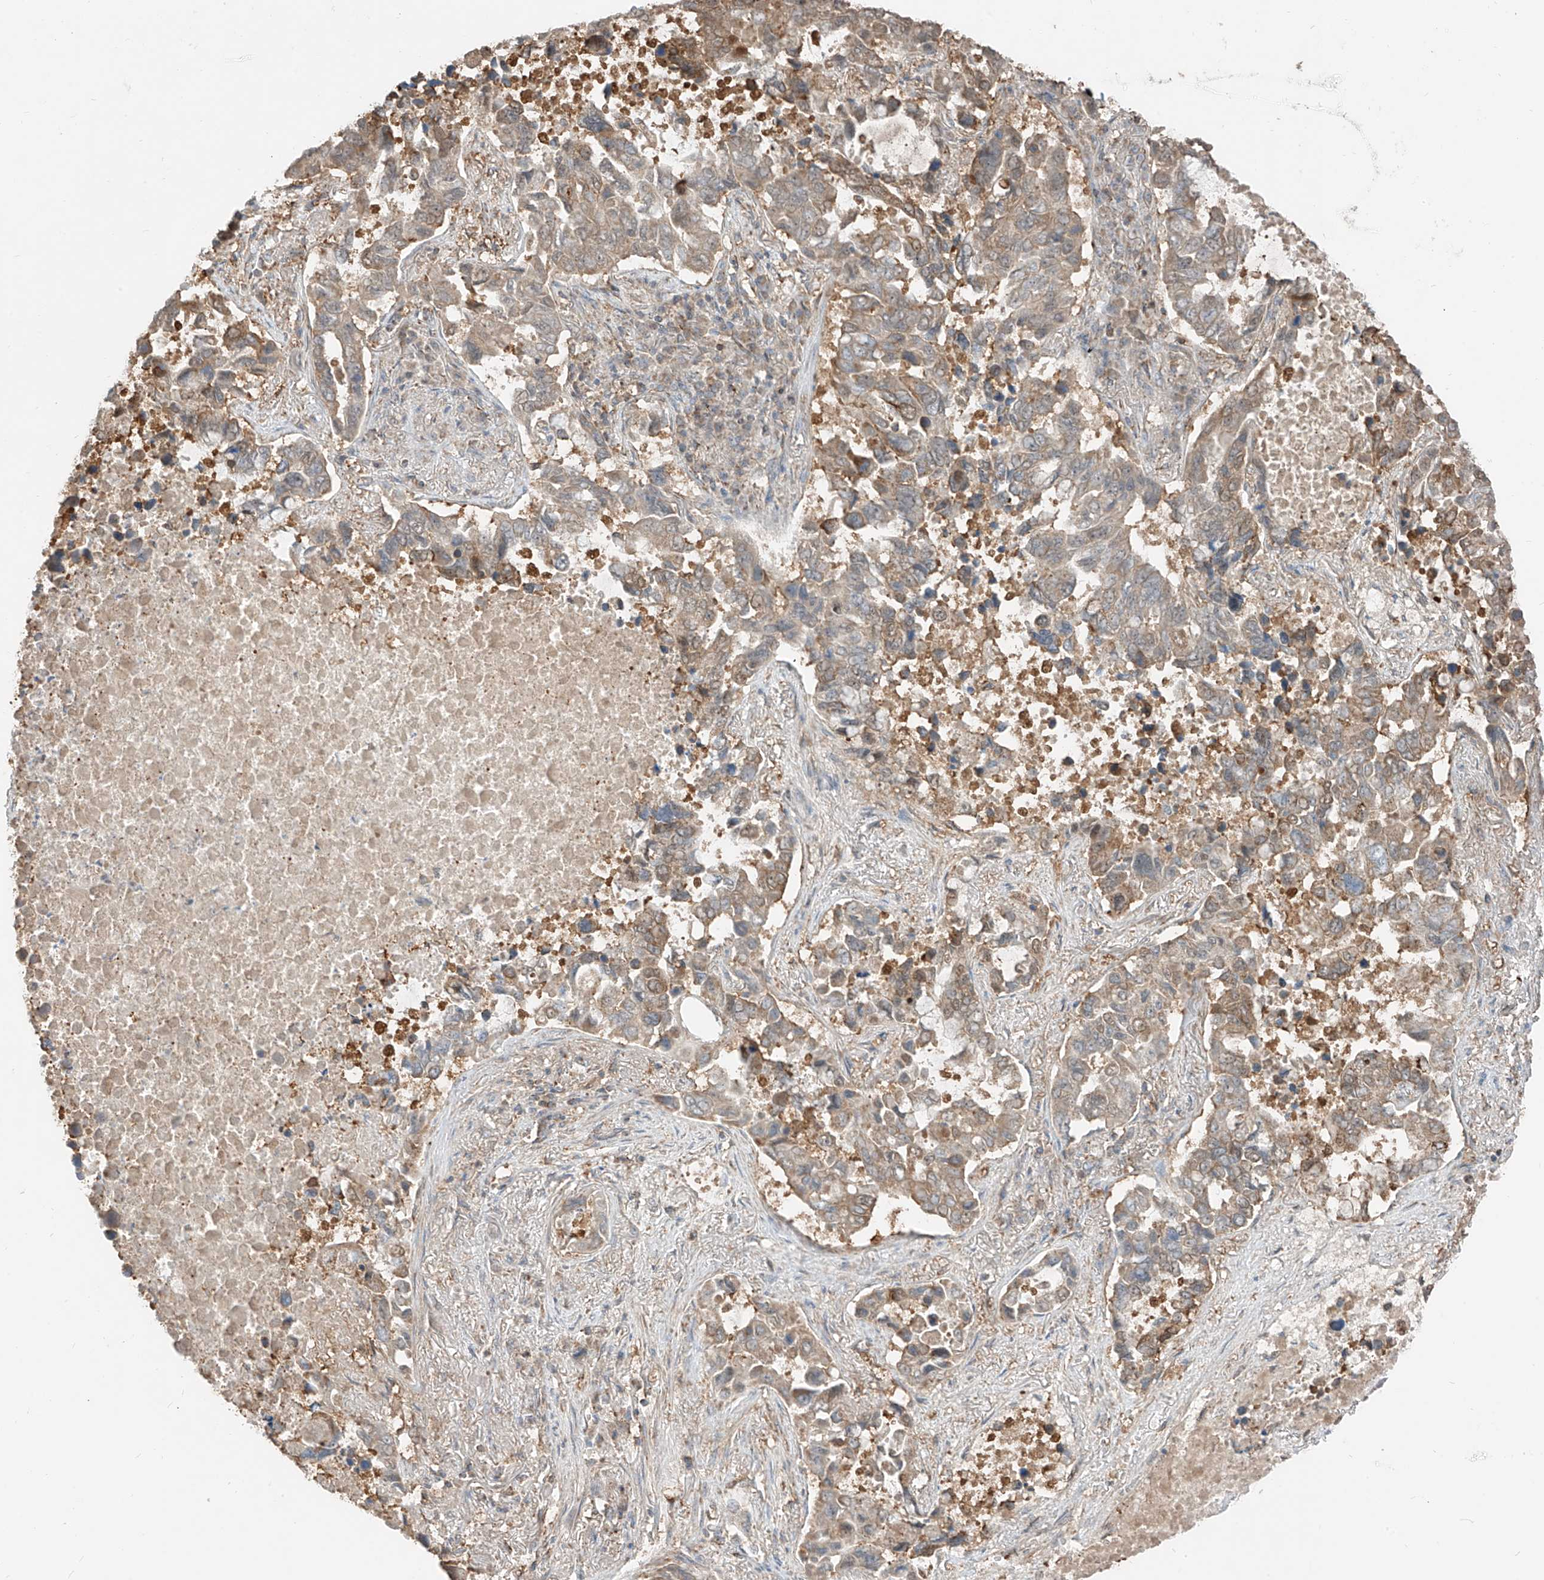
{"staining": {"intensity": "weak", "quantity": ">75%", "location": "cytoplasmic/membranous"}, "tissue": "lung cancer", "cell_type": "Tumor cells", "image_type": "cancer", "snomed": [{"axis": "morphology", "description": "Adenocarcinoma, NOS"}, {"axis": "topography", "description": "Lung"}], "caption": "Lung cancer stained with a protein marker reveals weak staining in tumor cells.", "gene": "ETHE1", "patient": {"sex": "male", "age": 64}}